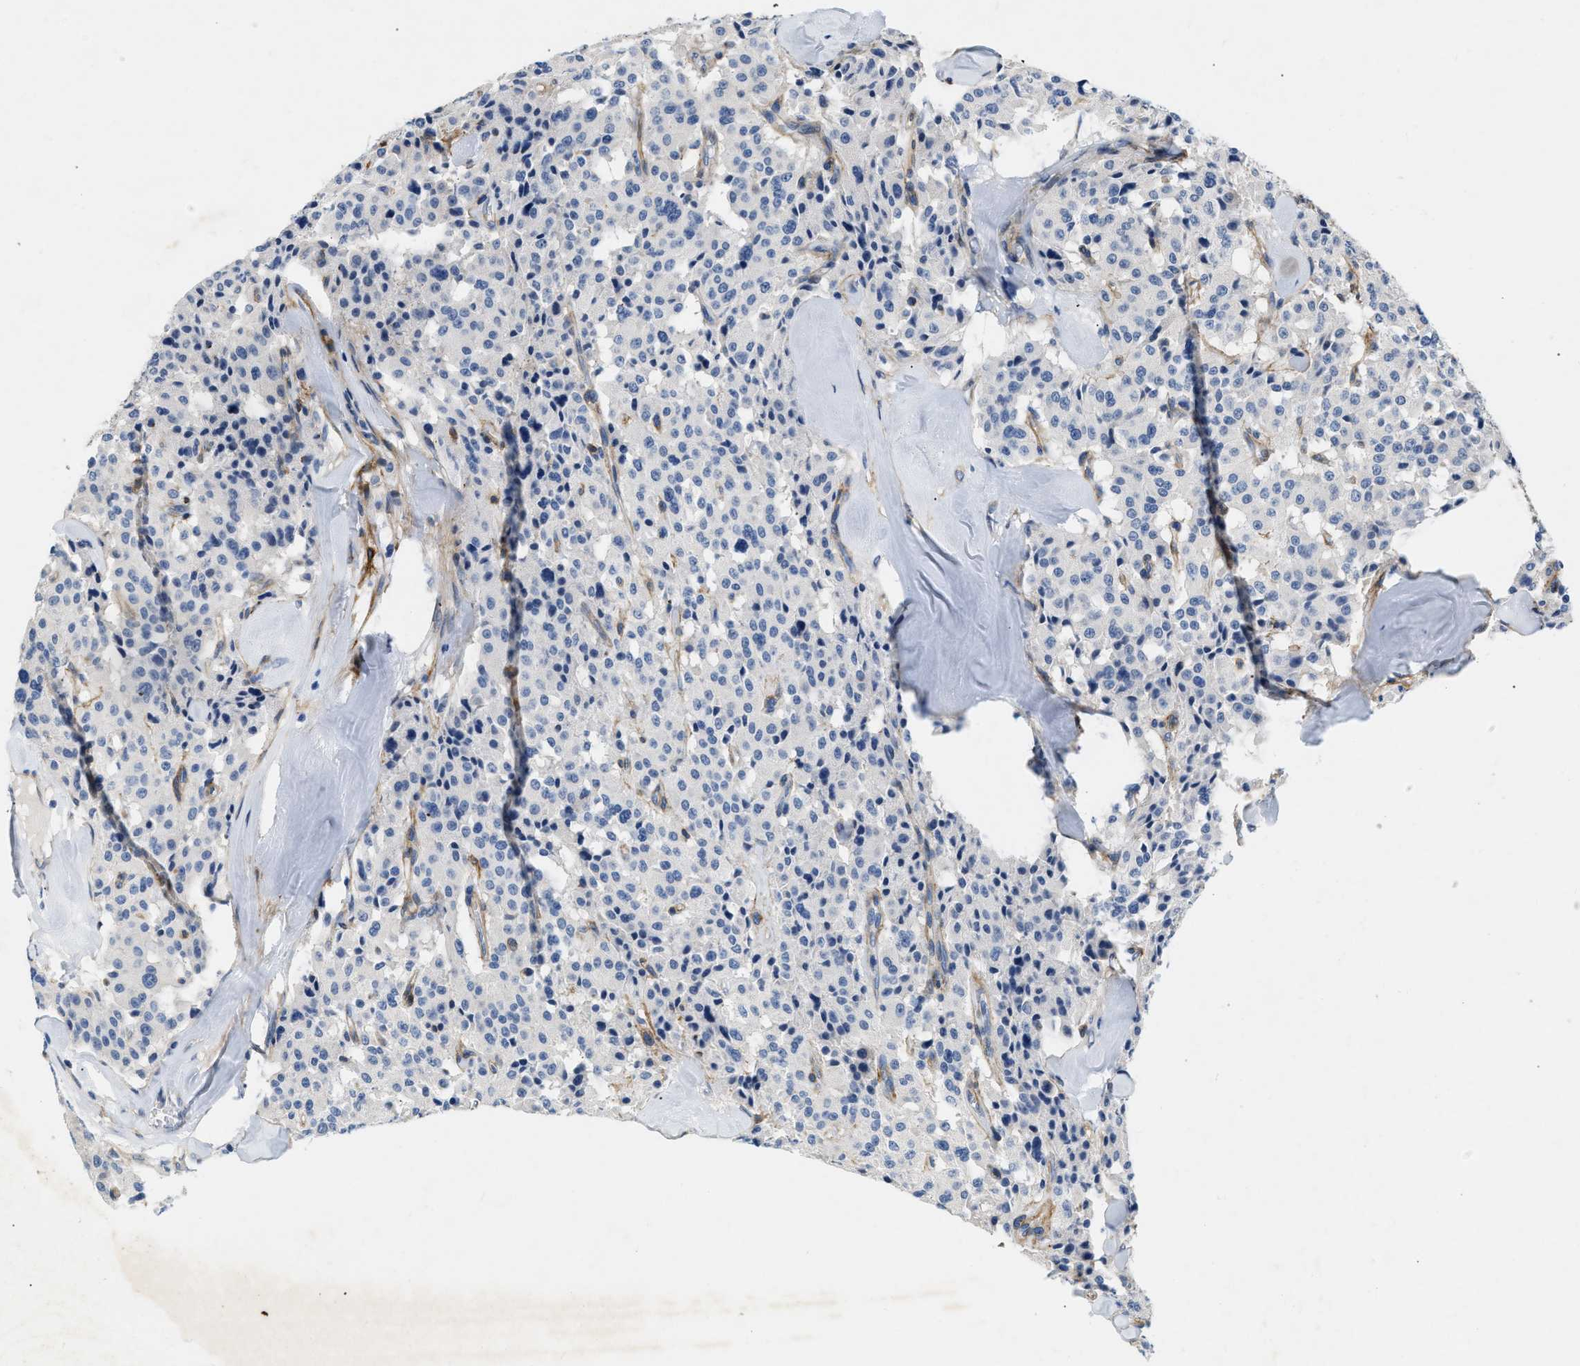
{"staining": {"intensity": "negative", "quantity": "none", "location": "none"}, "tissue": "carcinoid", "cell_type": "Tumor cells", "image_type": "cancer", "snomed": [{"axis": "morphology", "description": "Carcinoid, malignant, NOS"}, {"axis": "topography", "description": "Lung"}], "caption": "DAB (3,3'-diaminobenzidine) immunohistochemical staining of human carcinoid demonstrates no significant positivity in tumor cells.", "gene": "PDGFRA", "patient": {"sex": "male", "age": 30}}